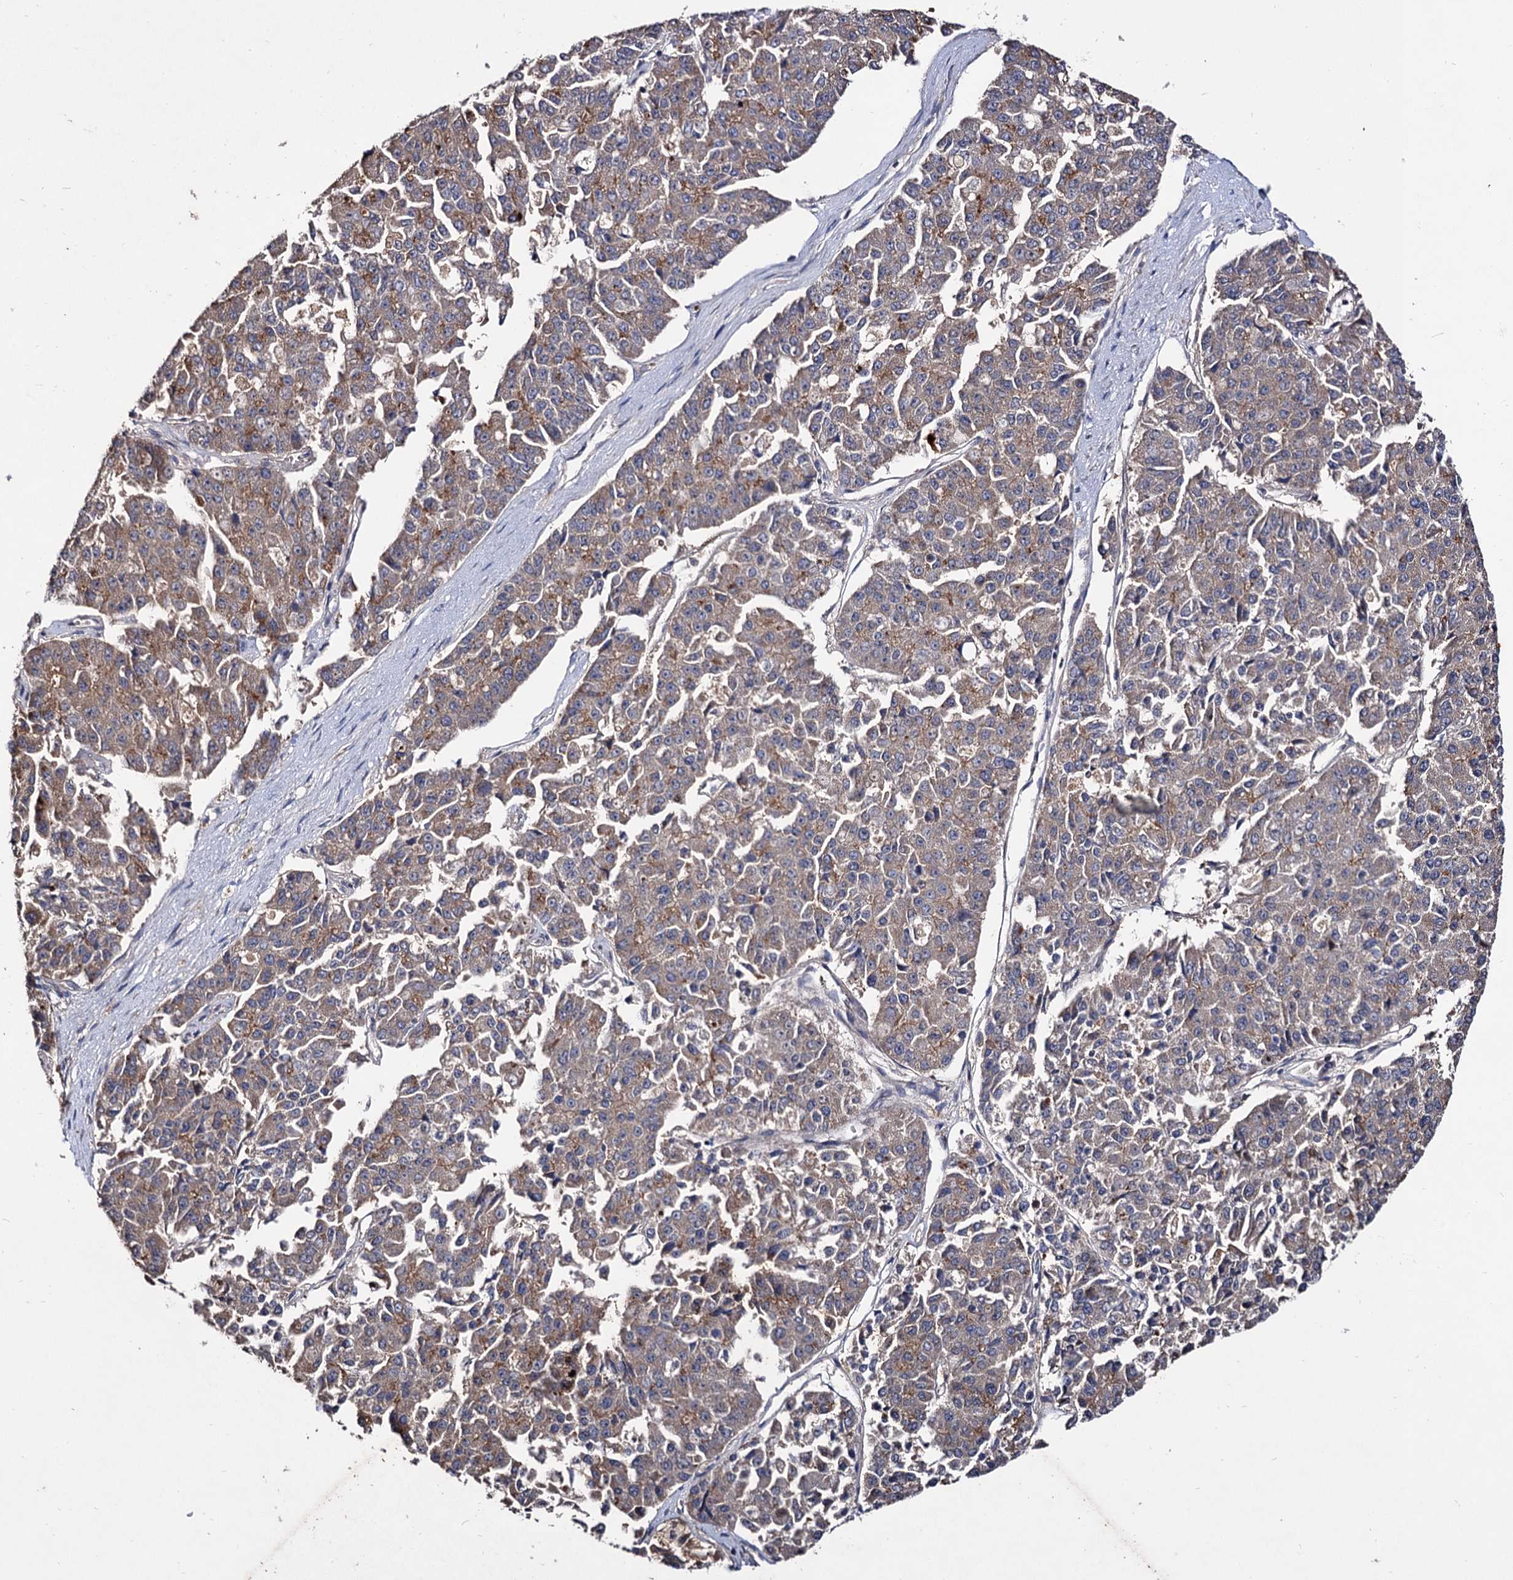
{"staining": {"intensity": "moderate", "quantity": "<25%", "location": "cytoplasmic/membranous"}, "tissue": "pancreatic cancer", "cell_type": "Tumor cells", "image_type": "cancer", "snomed": [{"axis": "morphology", "description": "Adenocarcinoma, NOS"}, {"axis": "topography", "description": "Pancreas"}], "caption": "Immunohistochemistry (IHC) of pancreatic adenocarcinoma exhibits low levels of moderate cytoplasmic/membranous positivity in about <25% of tumor cells. Immunohistochemistry stains the protein in brown and the nuclei are stained blue.", "gene": "ARFIP2", "patient": {"sex": "male", "age": 50}}